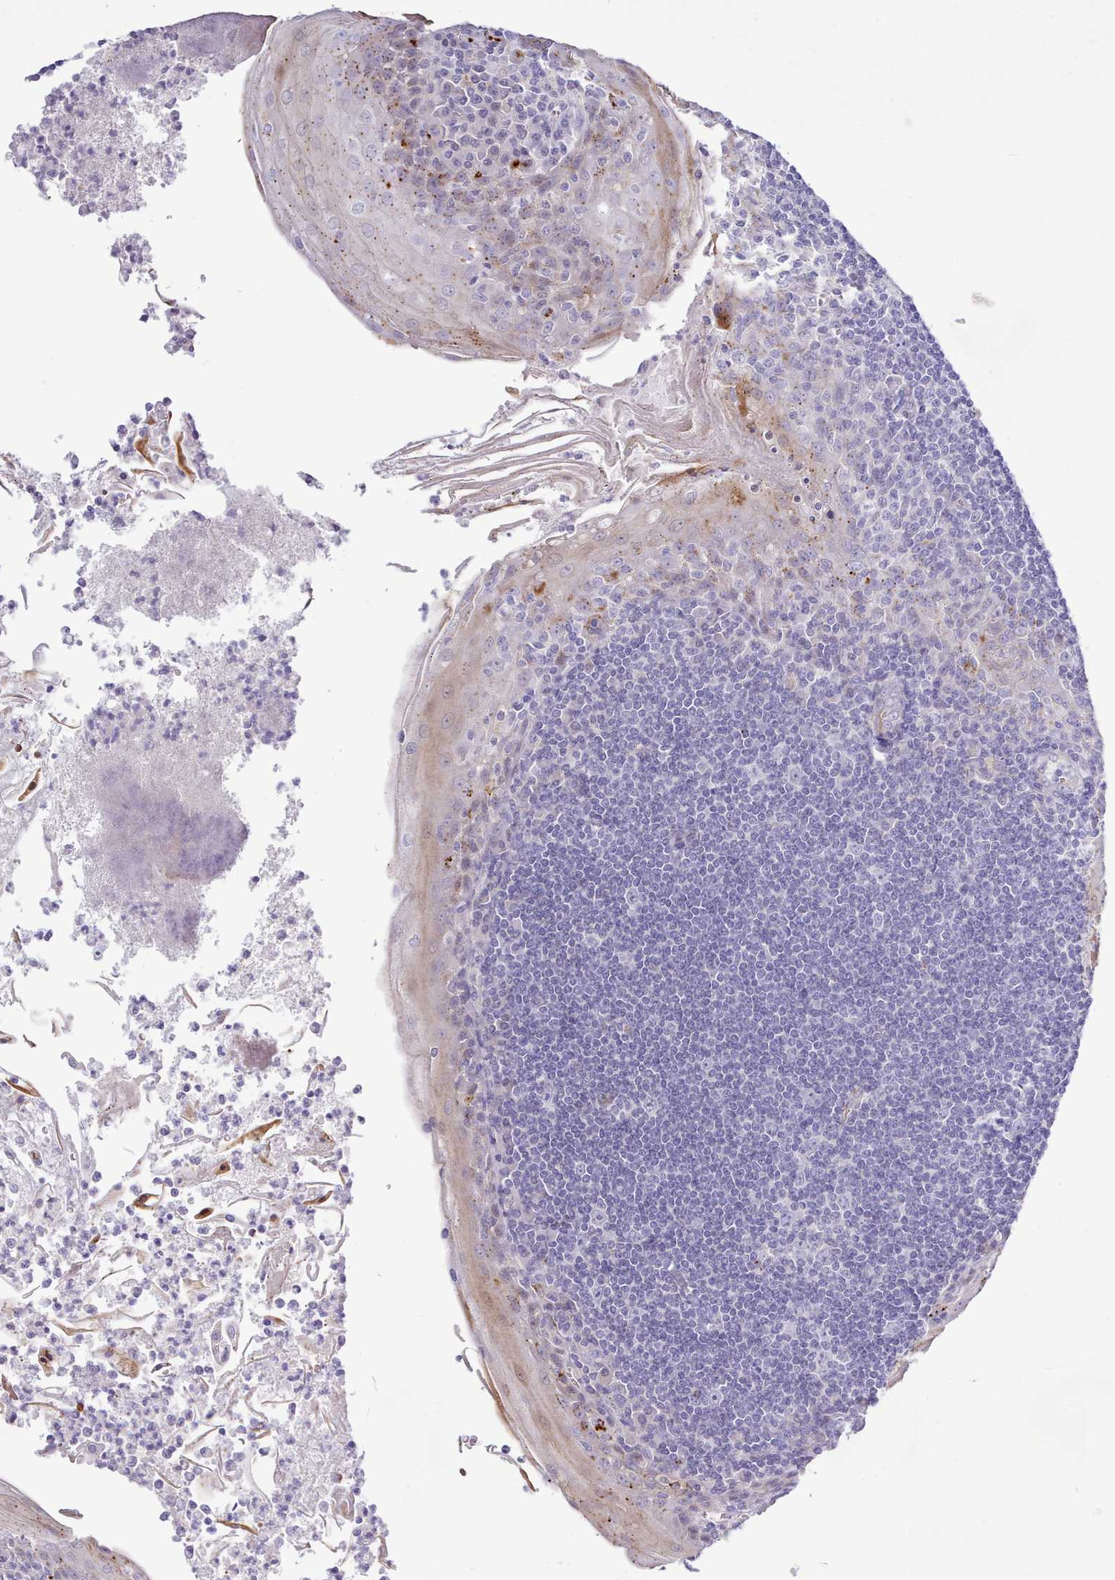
{"staining": {"intensity": "negative", "quantity": "none", "location": "none"}, "tissue": "tonsil", "cell_type": "Germinal center cells", "image_type": "normal", "snomed": [{"axis": "morphology", "description": "Normal tissue, NOS"}, {"axis": "topography", "description": "Tonsil"}], "caption": "Immunohistochemistry histopathology image of normal tonsil: human tonsil stained with DAB (3,3'-diaminobenzidine) demonstrates no significant protein positivity in germinal center cells. (IHC, brightfield microscopy, high magnification).", "gene": "SRD5A1", "patient": {"sex": "male", "age": 27}}